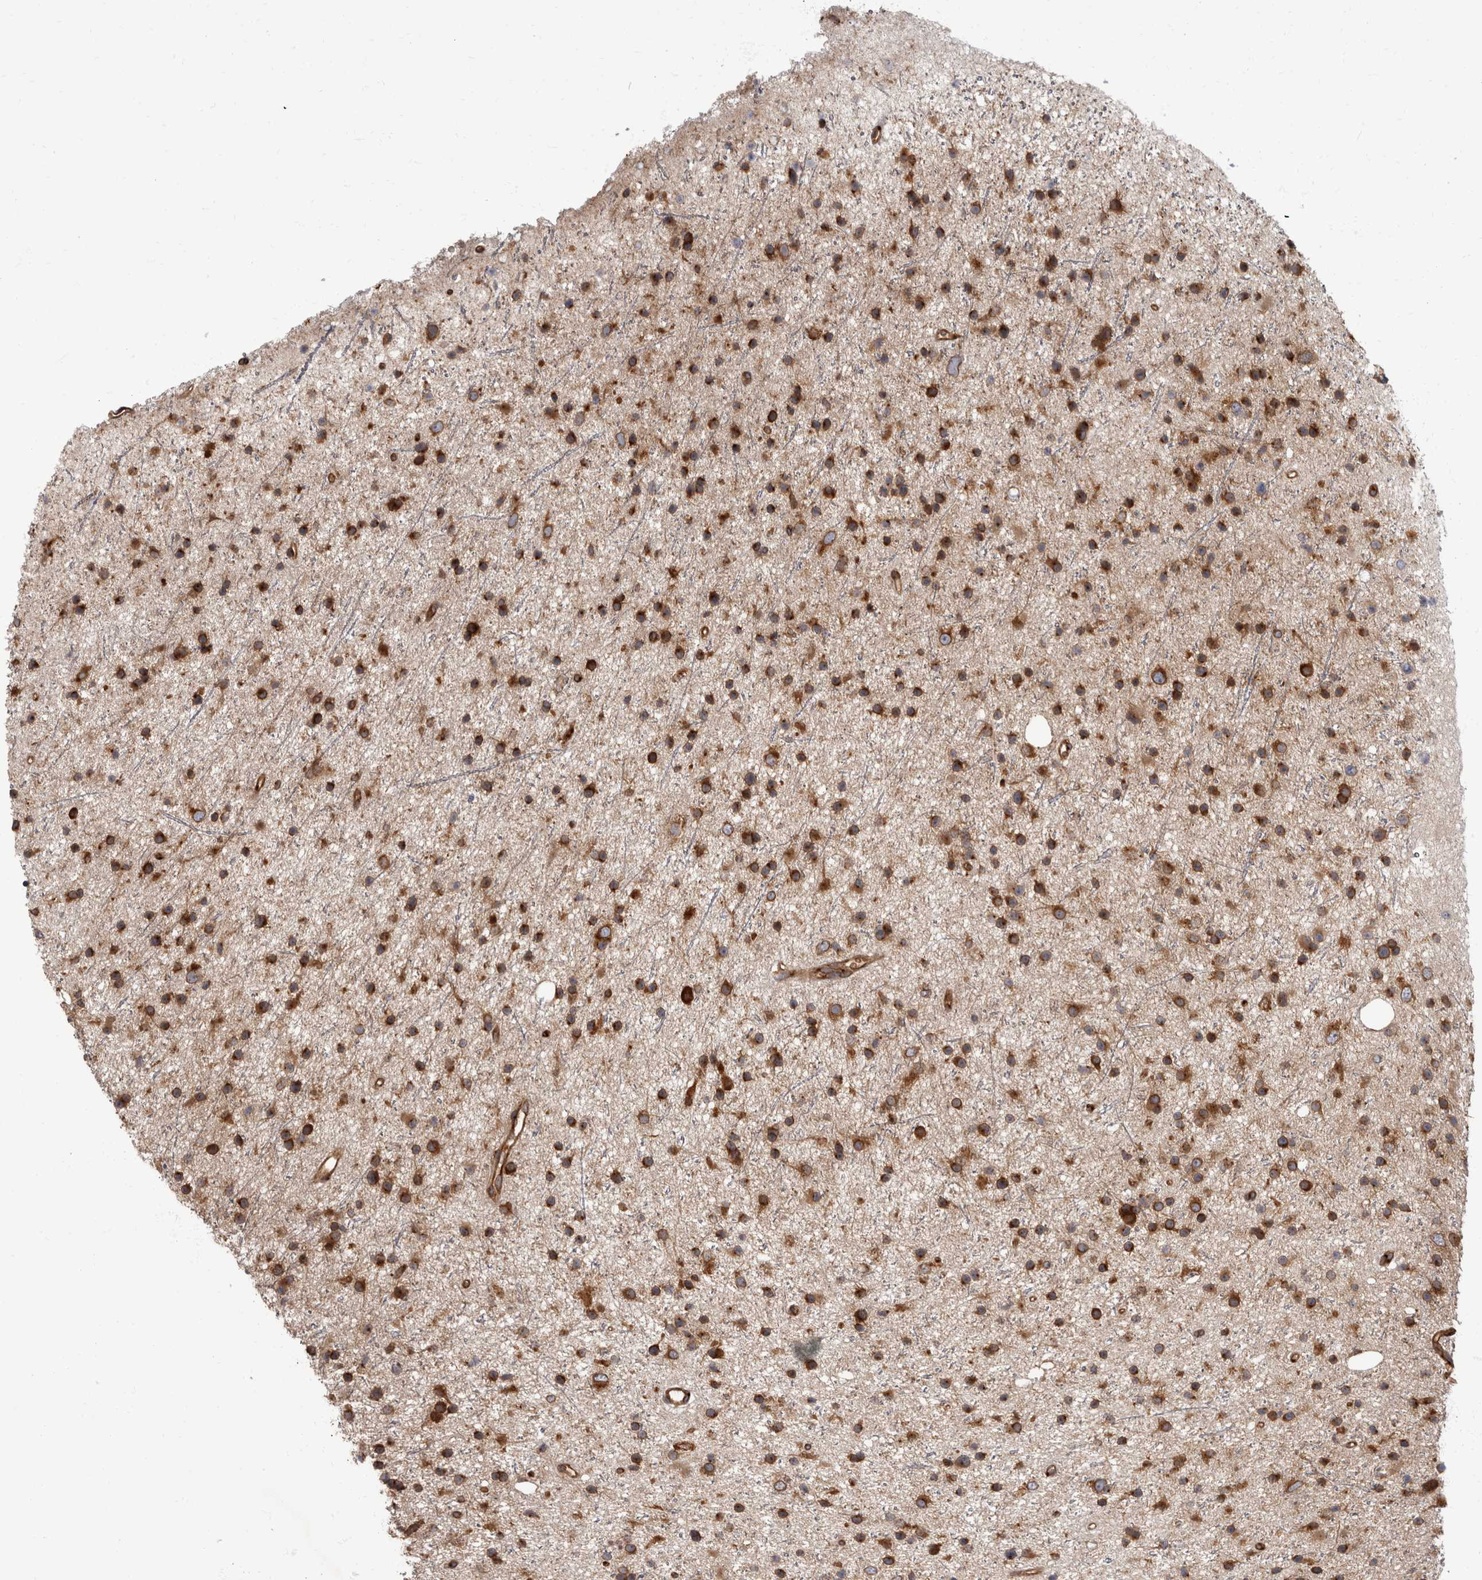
{"staining": {"intensity": "strong", "quantity": ">75%", "location": "cytoplasmic/membranous"}, "tissue": "glioma", "cell_type": "Tumor cells", "image_type": "cancer", "snomed": [{"axis": "morphology", "description": "Glioma, malignant, Low grade"}, {"axis": "topography", "description": "Cerebral cortex"}], "caption": "High-magnification brightfield microscopy of glioma stained with DAB (brown) and counterstained with hematoxylin (blue). tumor cells exhibit strong cytoplasmic/membranous expression is appreciated in approximately>75% of cells.", "gene": "HOOK3", "patient": {"sex": "female", "age": 39}}